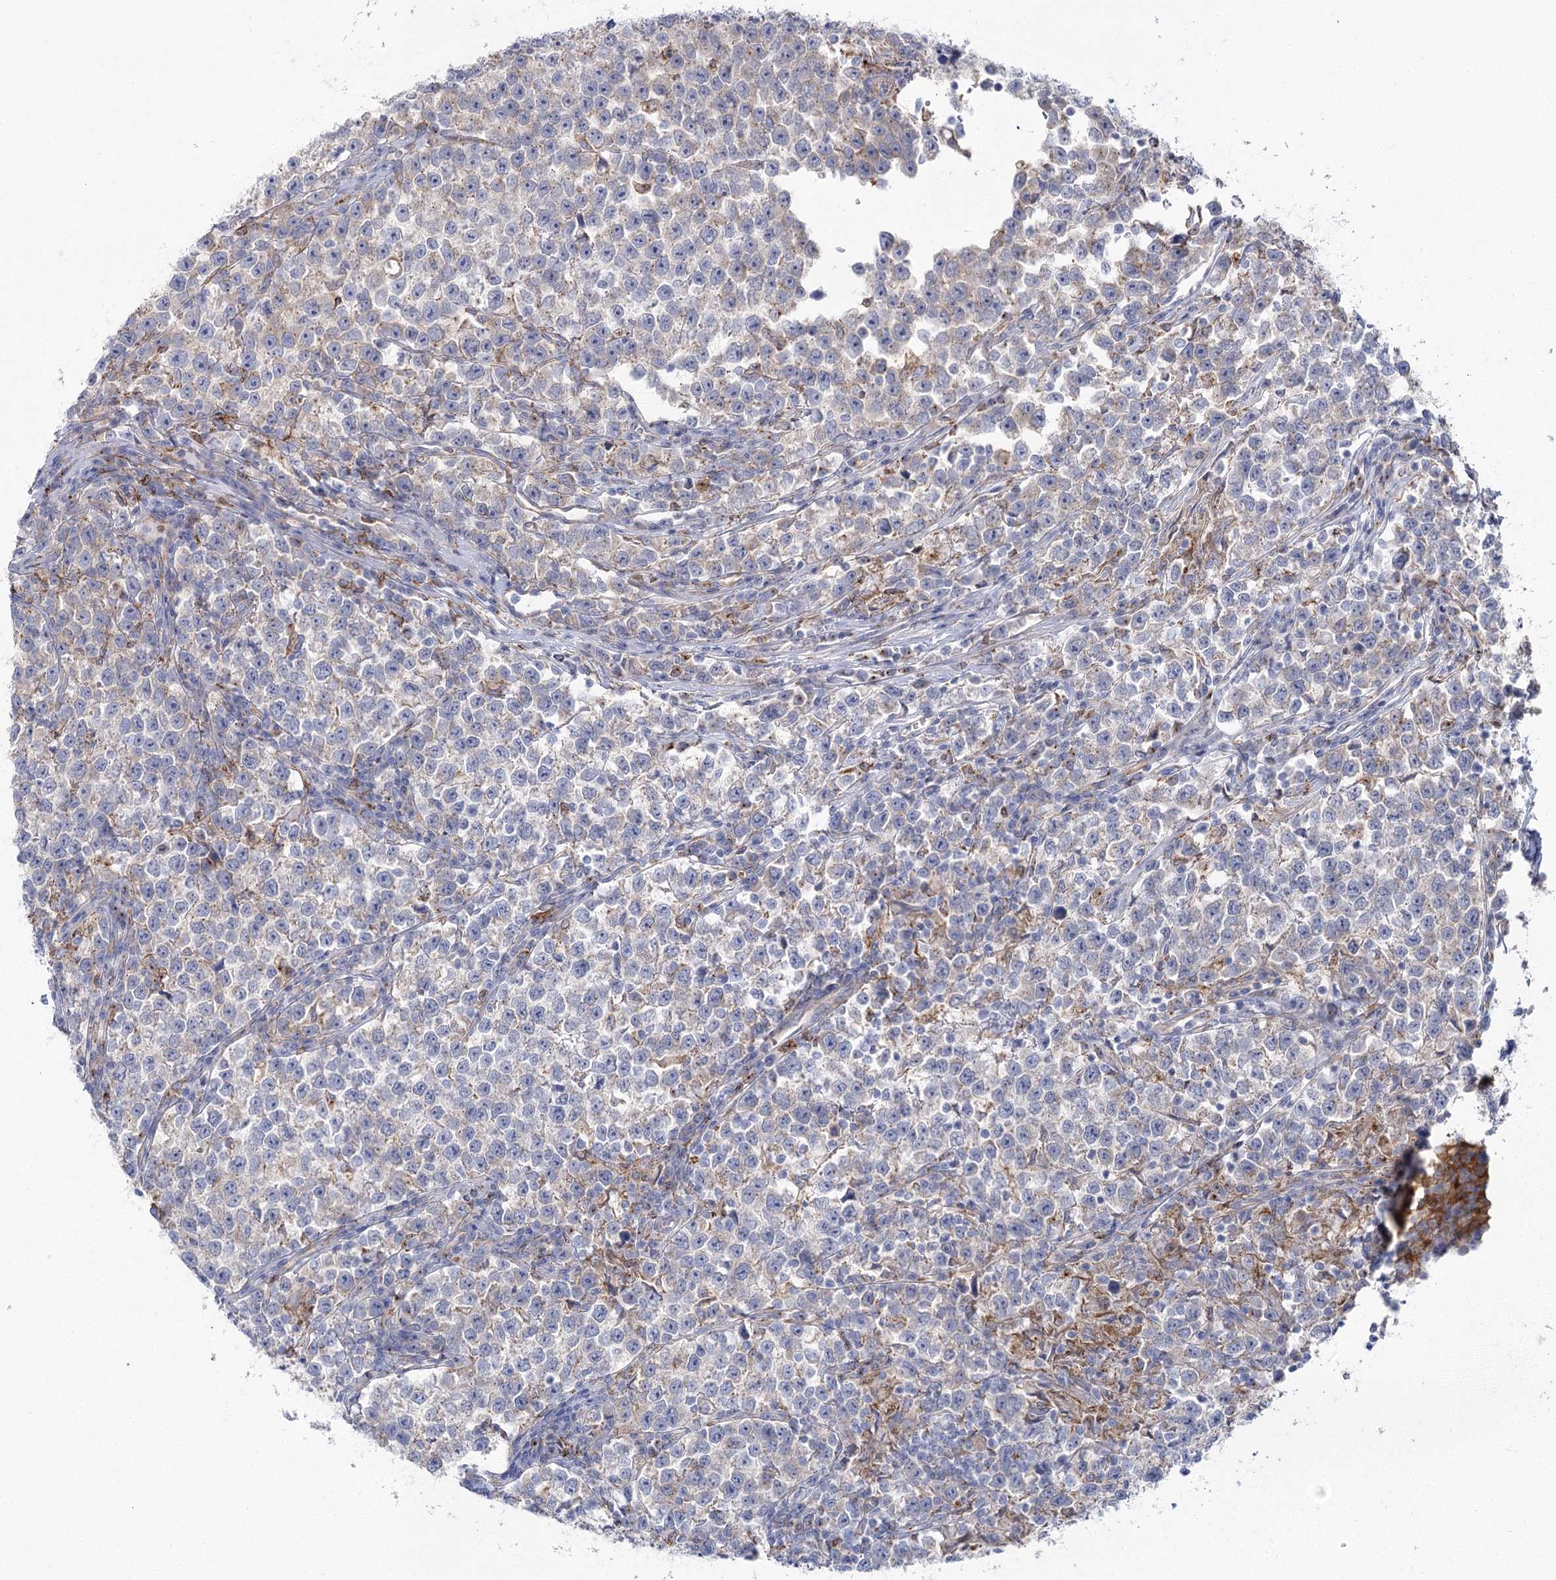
{"staining": {"intensity": "negative", "quantity": "none", "location": "none"}, "tissue": "testis cancer", "cell_type": "Tumor cells", "image_type": "cancer", "snomed": [{"axis": "morphology", "description": "Normal tissue, NOS"}, {"axis": "morphology", "description": "Seminoma, NOS"}, {"axis": "topography", "description": "Testis"}], "caption": "DAB immunohistochemical staining of human seminoma (testis) exhibits no significant positivity in tumor cells. (DAB IHC, high magnification).", "gene": "CCDC88A", "patient": {"sex": "male", "age": 43}}